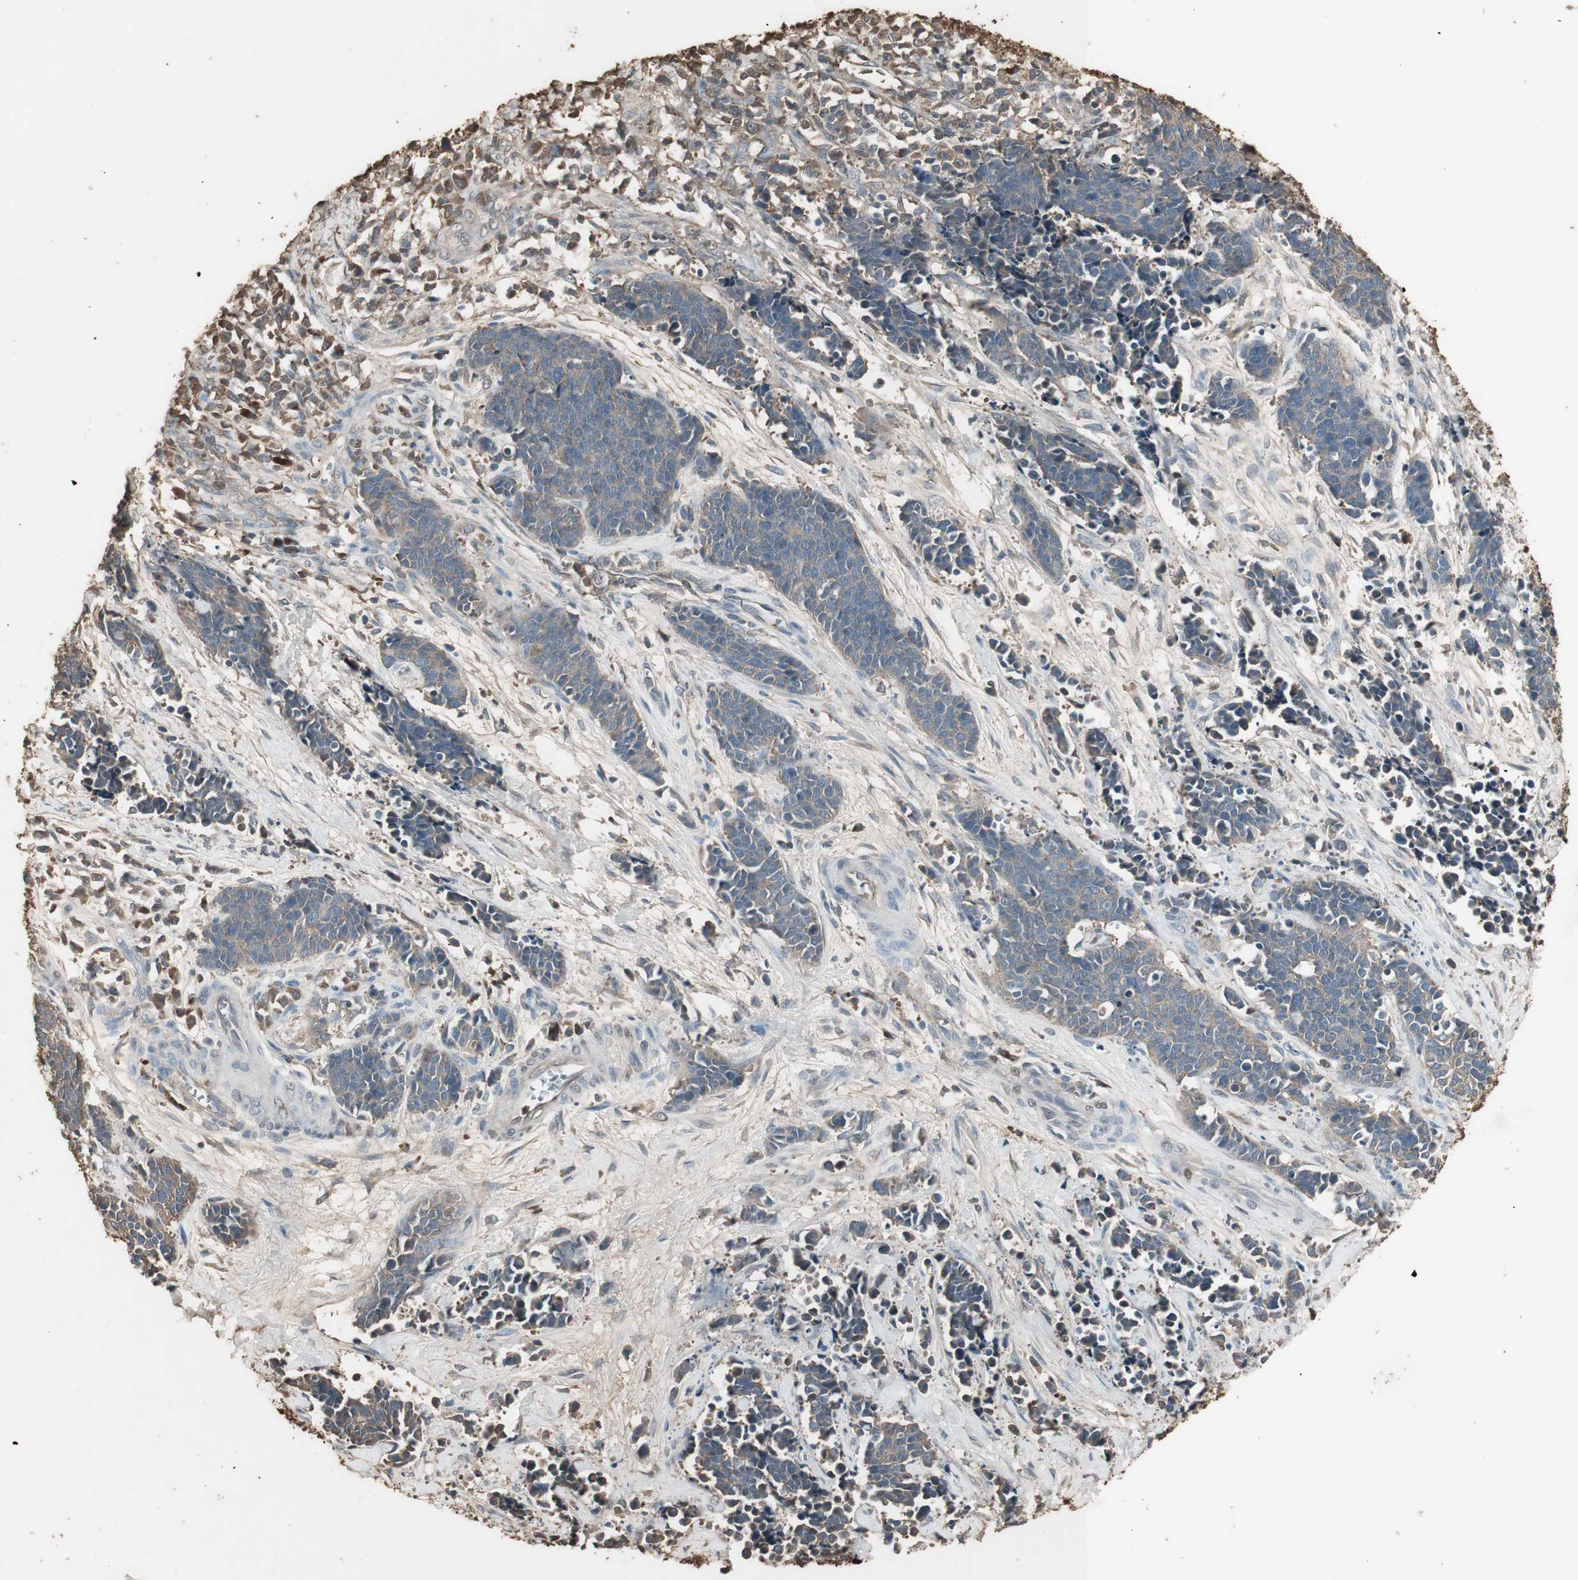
{"staining": {"intensity": "weak", "quantity": "<25%", "location": "cytoplasmic/membranous"}, "tissue": "cervical cancer", "cell_type": "Tumor cells", "image_type": "cancer", "snomed": [{"axis": "morphology", "description": "Squamous cell carcinoma, NOS"}, {"axis": "topography", "description": "Cervix"}], "caption": "A micrograph of cervical cancer stained for a protein exhibits no brown staining in tumor cells.", "gene": "MMP14", "patient": {"sex": "female", "age": 35}}